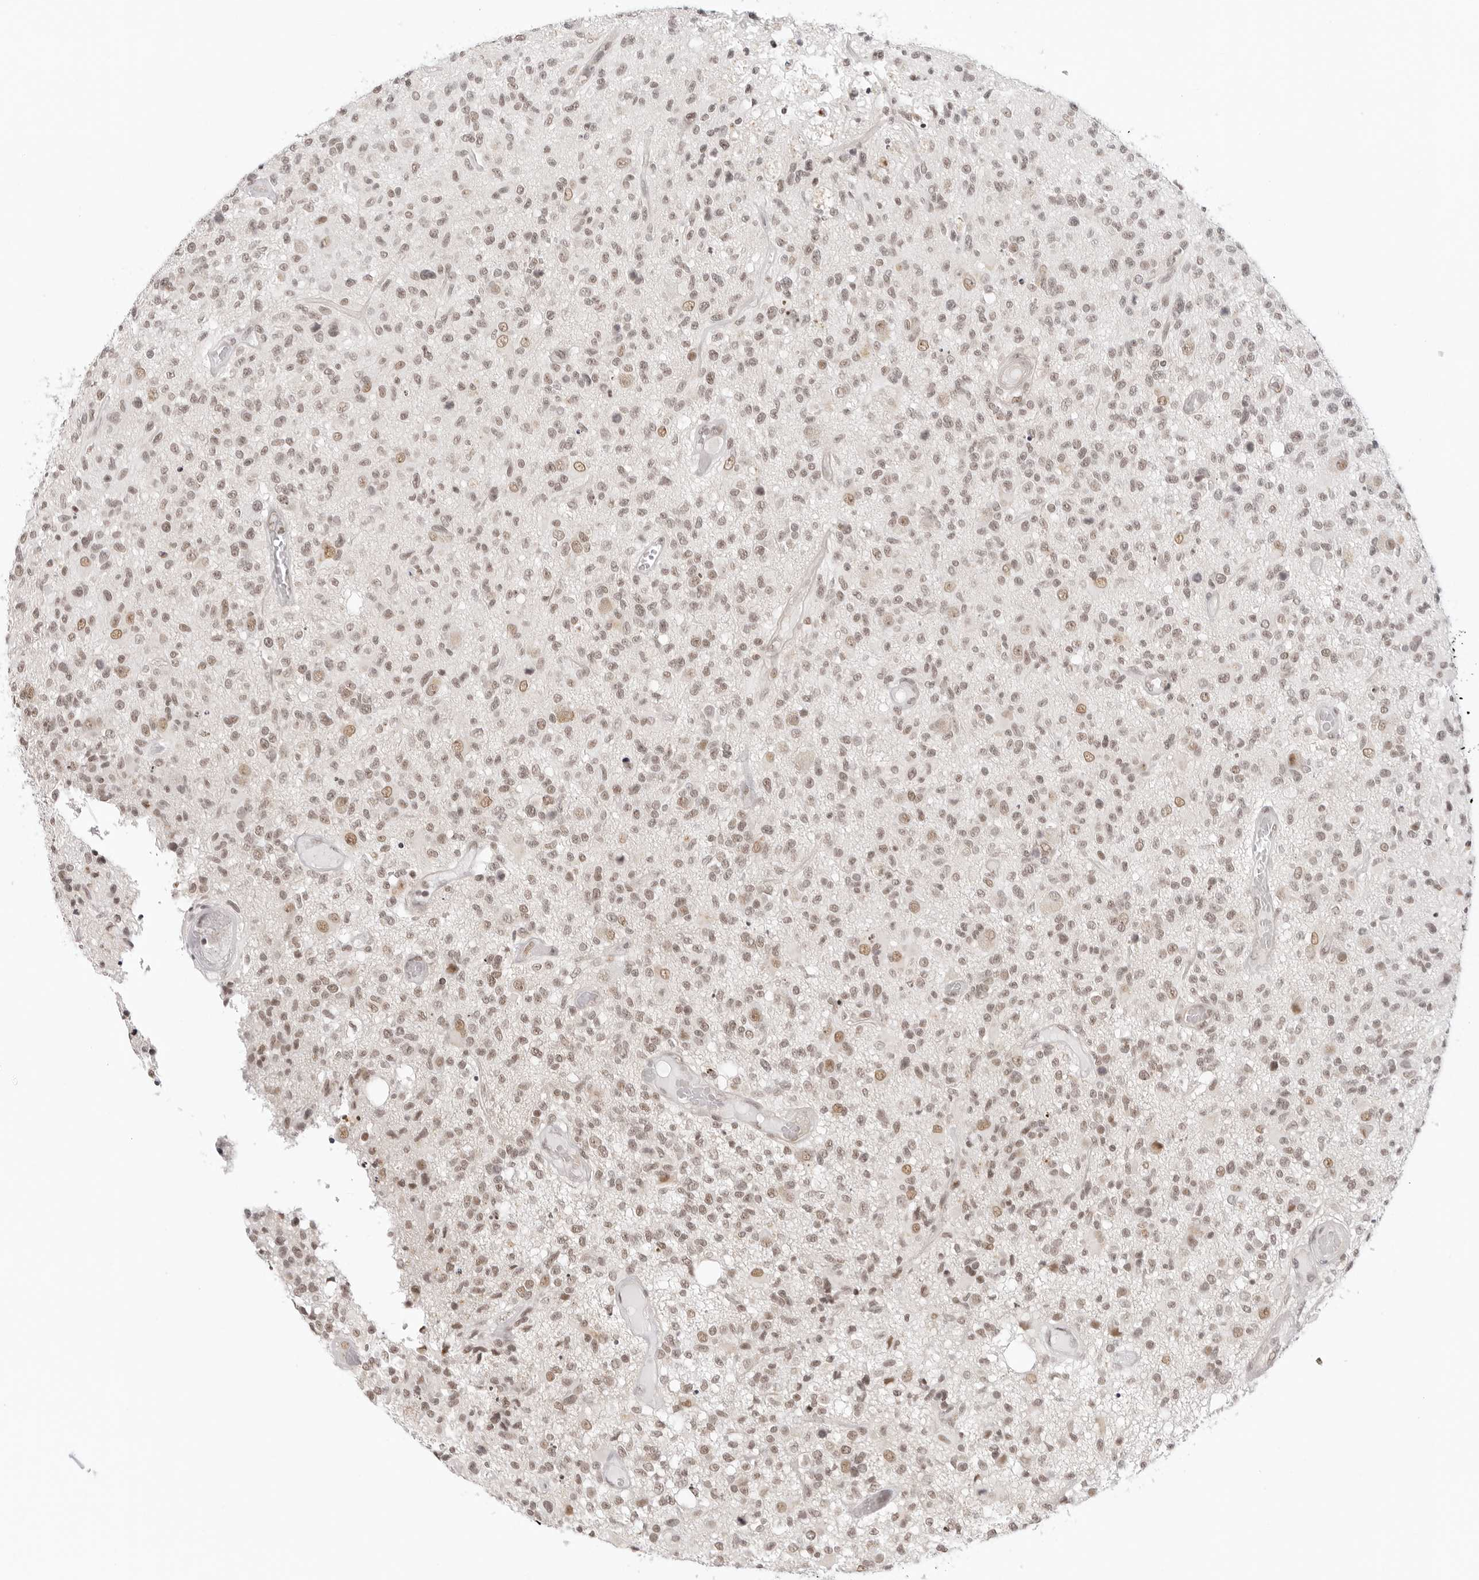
{"staining": {"intensity": "weak", "quantity": ">75%", "location": "nuclear"}, "tissue": "glioma", "cell_type": "Tumor cells", "image_type": "cancer", "snomed": [{"axis": "morphology", "description": "Glioma, malignant, High grade"}, {"axis": "morphology", "description": "Glioblastoma, NOS"}, {"axis": "topography", "description": "Brain"}], "caption": "This micrograph shows high-grade glioma (malignant) stained with immunohistochemistry (IHC) to label a protein in brown. The nuclear of tumor cells show weak positivity for the protein. Nuclei are counter-stained blue.", "gene": "TCIM", "patient": {"sex": "male", "age": 60}}